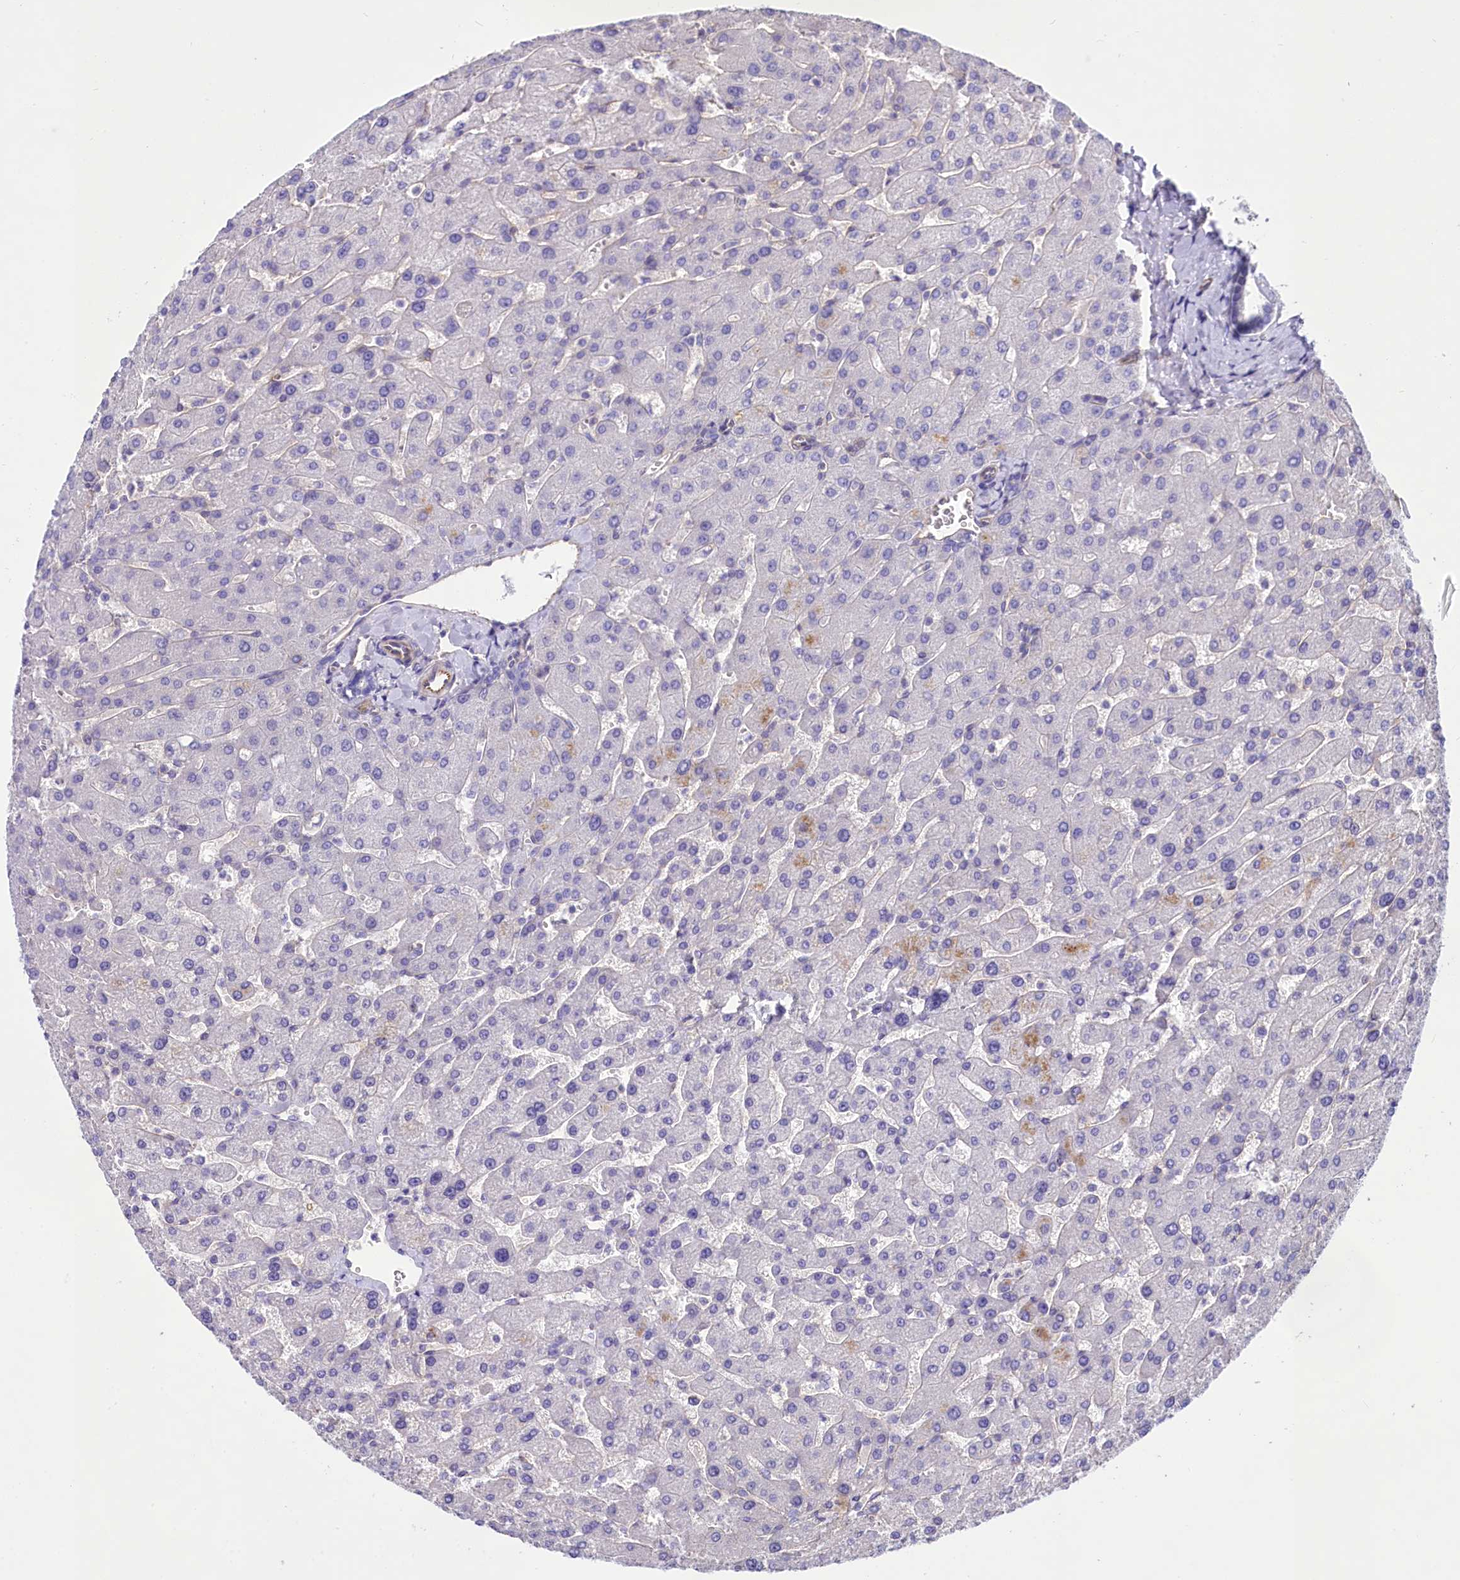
{"staining": {"intensity": "negative", "quantity": "none", "location": "none"}, "tissue": "liver", "cell_type": "Cholangiocytes", "image_type": "normal", "snomed": [{"axis": "morphology", "description": "Normal tissue, NOS"}, {"axis": "topography", "description": "Liver"}], "caption": "This micrograph is of benign liver stained with IHC to label a protein in brown with the nuclei are counter-stained blue. There is no expression in cholangiocytes.", "gene": "CD99", "patient": {"sex": "male", "age": 55}}